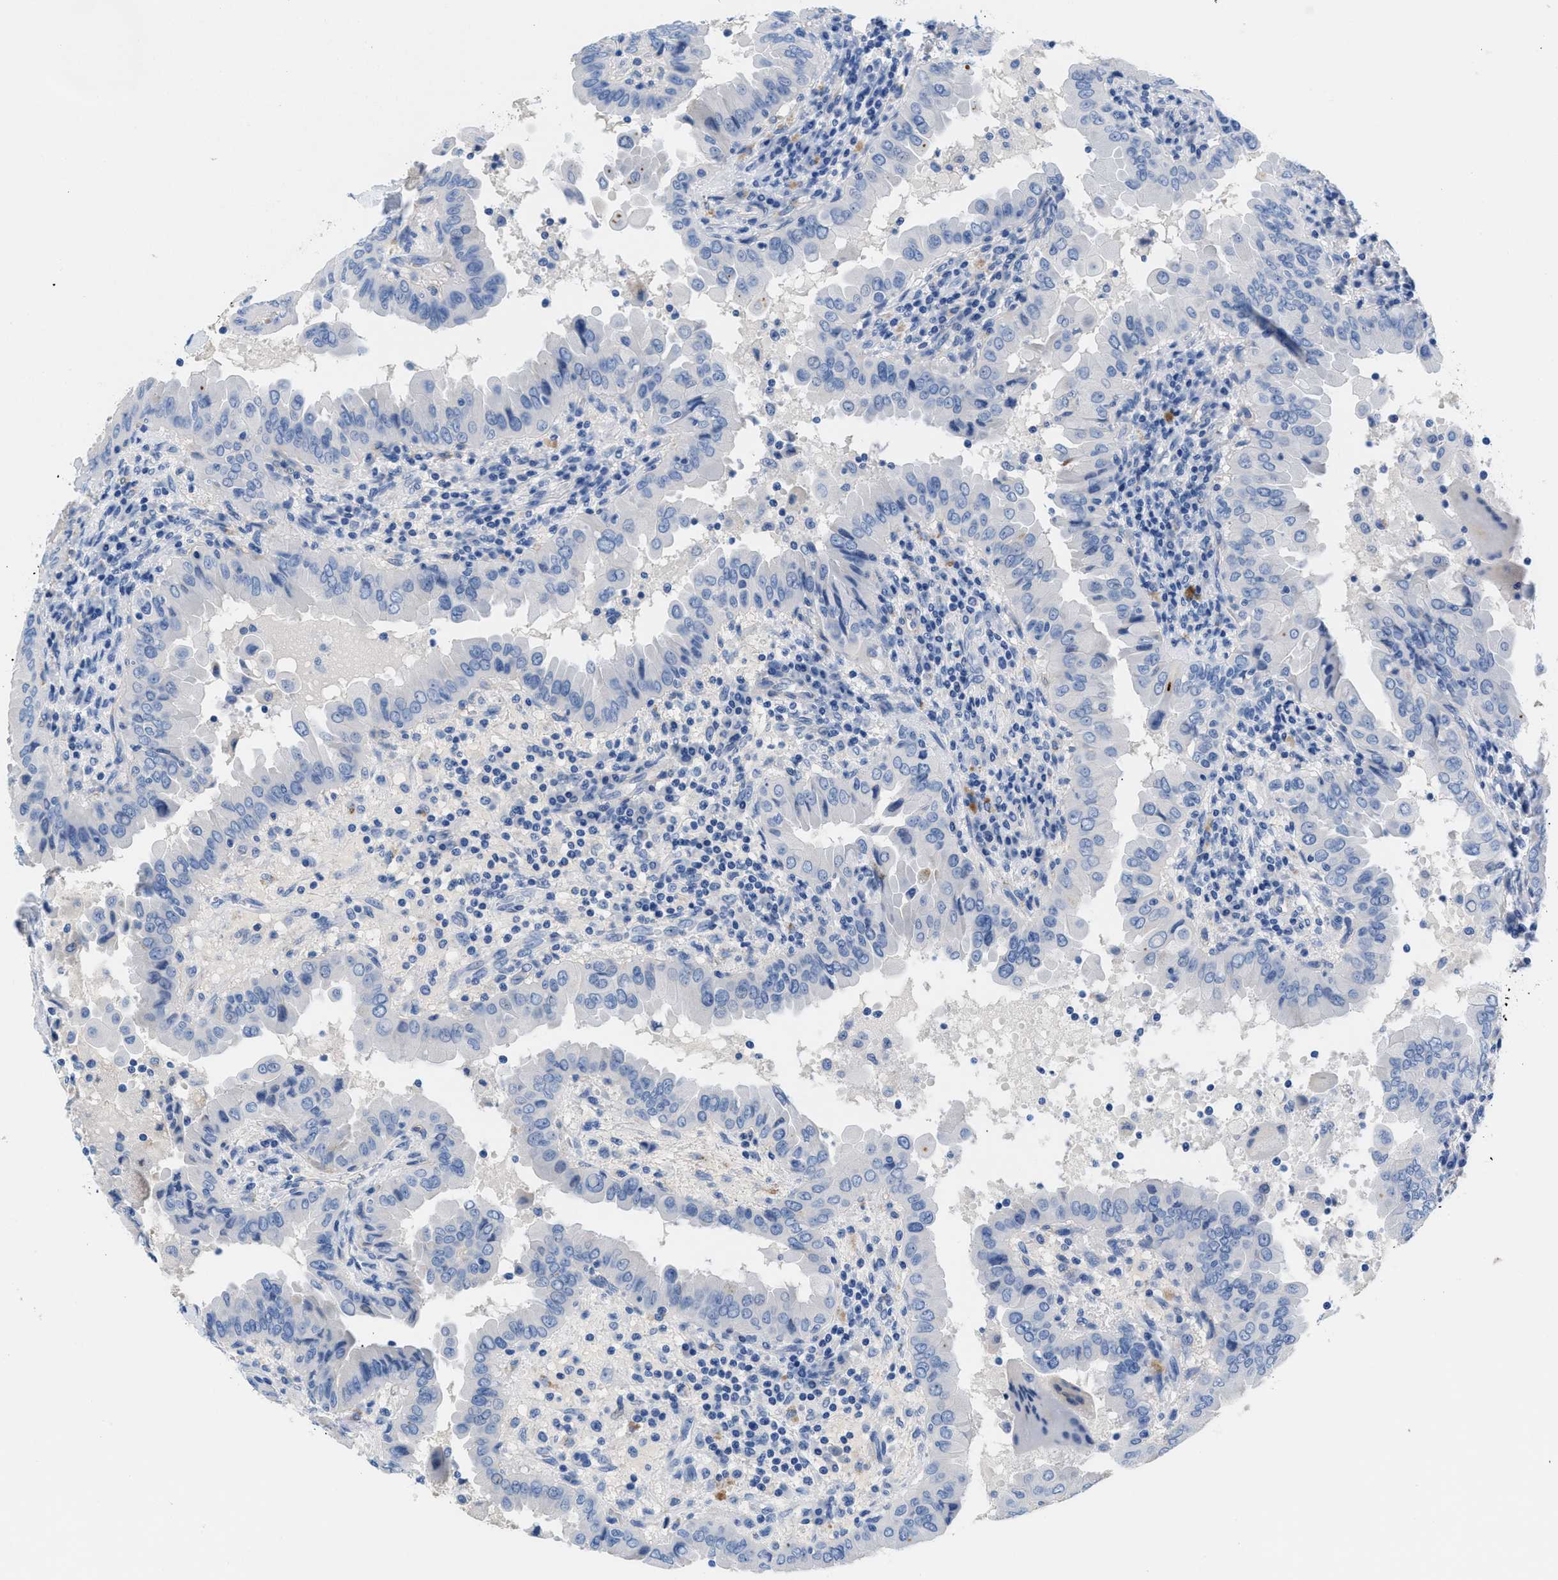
{"staining": {"intensity": "negative", "quantity": "none", "location": "none"}, "tissue": "thyroid cancer", "cell_type": "Tumor cells", "image_type": "cancer", "snomed": [{"axis": "morphology", "description": "Papillary adenocarcinoma, NOS"}, {"axis": "topography", "description": "Thyroid gland"}], "caption": "Protein analysis of thyroid cancer reveals no significant staining in tumor cells.", "gene": "SLFN13", "patient": {"sex": "male", "age": 33}}